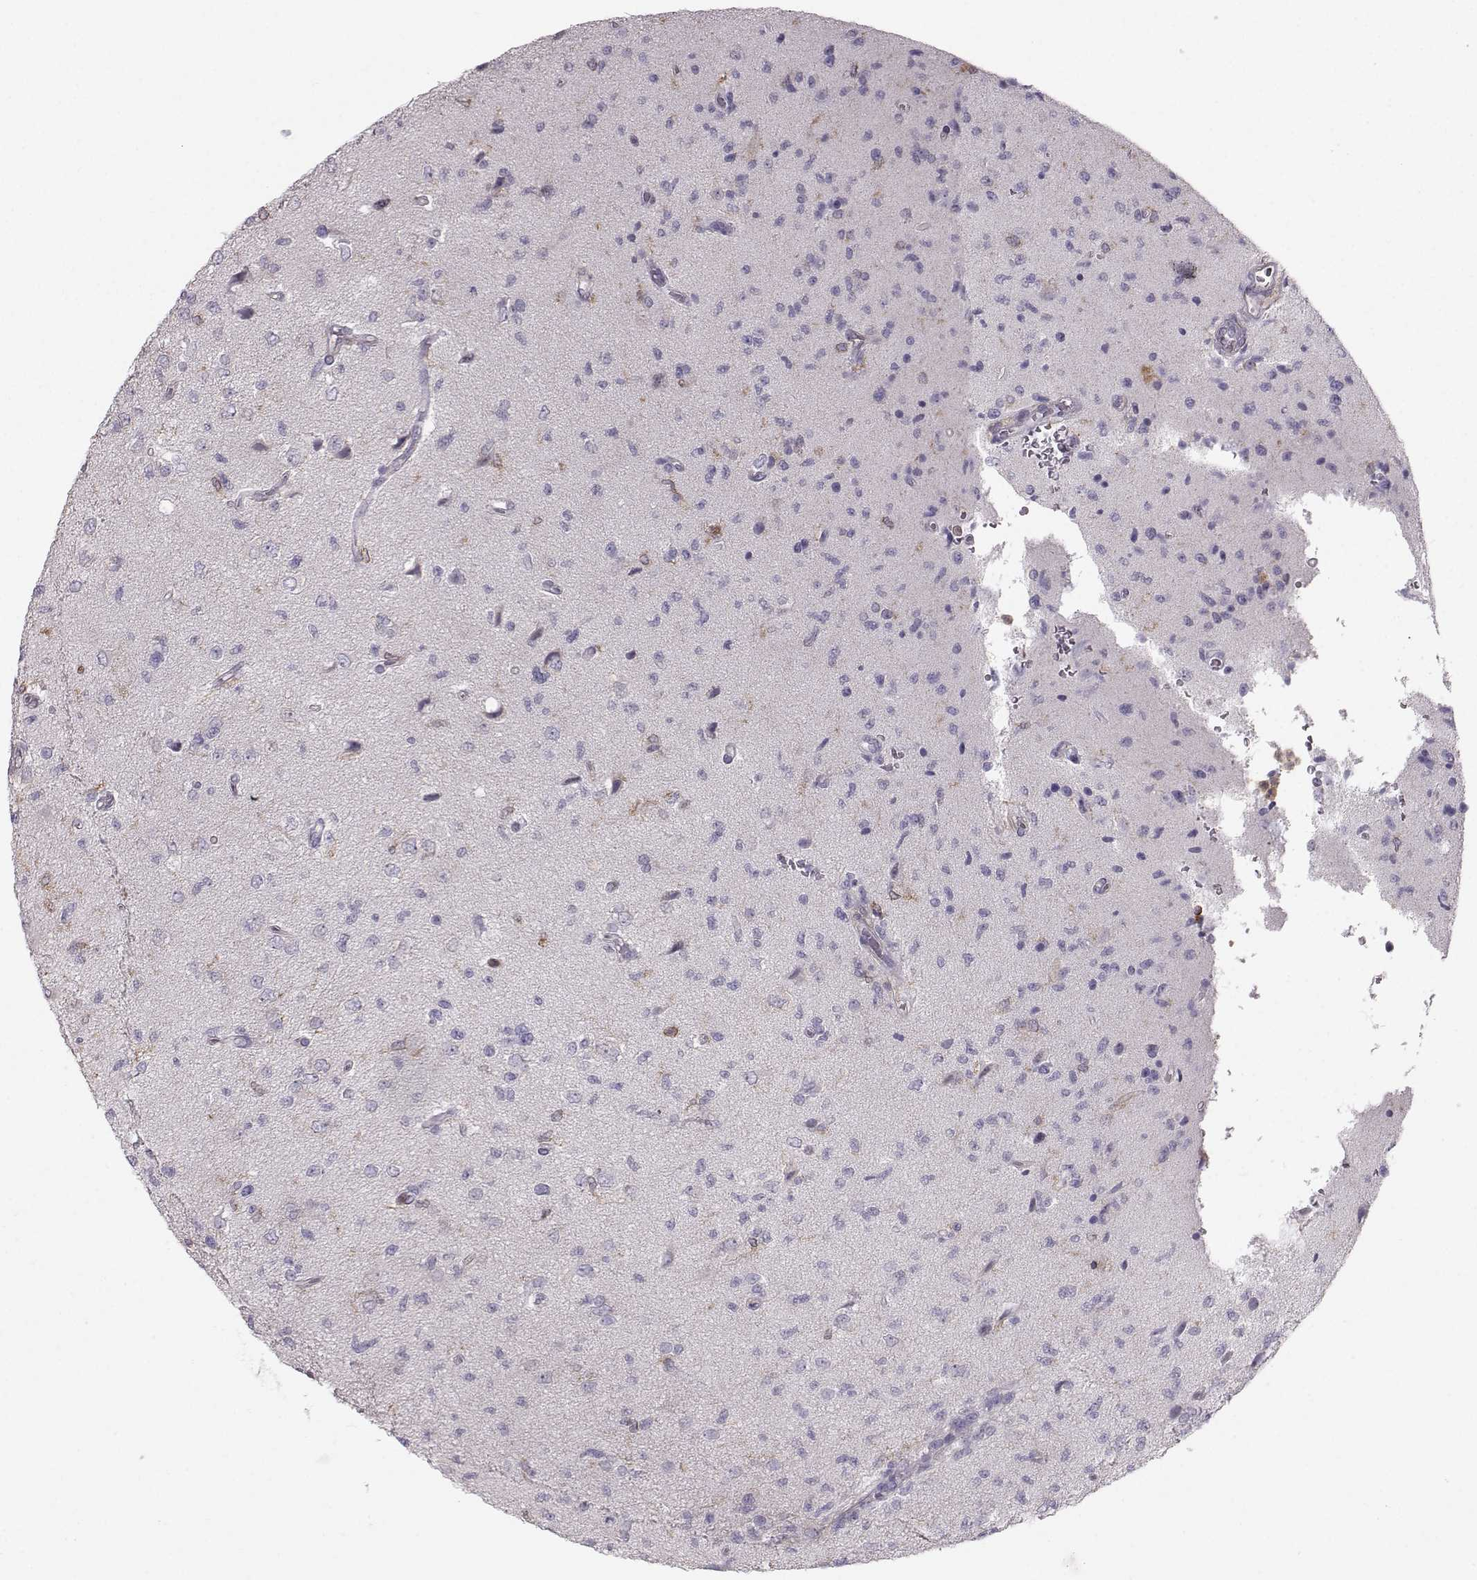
{"staining": {"intensity": "negative", "quantity": "none", "location": "none"}, "tissue": "glioma", "cell_type": "Tumor cells", "image_type": "cancer", "snomed": [{"axis": "morphology", "description": "Glioma, malignant, High grade"}, {"axis": "topography", "description": "Brain"}], "caption": "A high-resolution photomicrograph shows immunohistochemistry staining of glioma, which reveals no significant positivity in tumor cells.", "gene": "ZBTB32", "patient": {"sex": "male", "age": 56}}